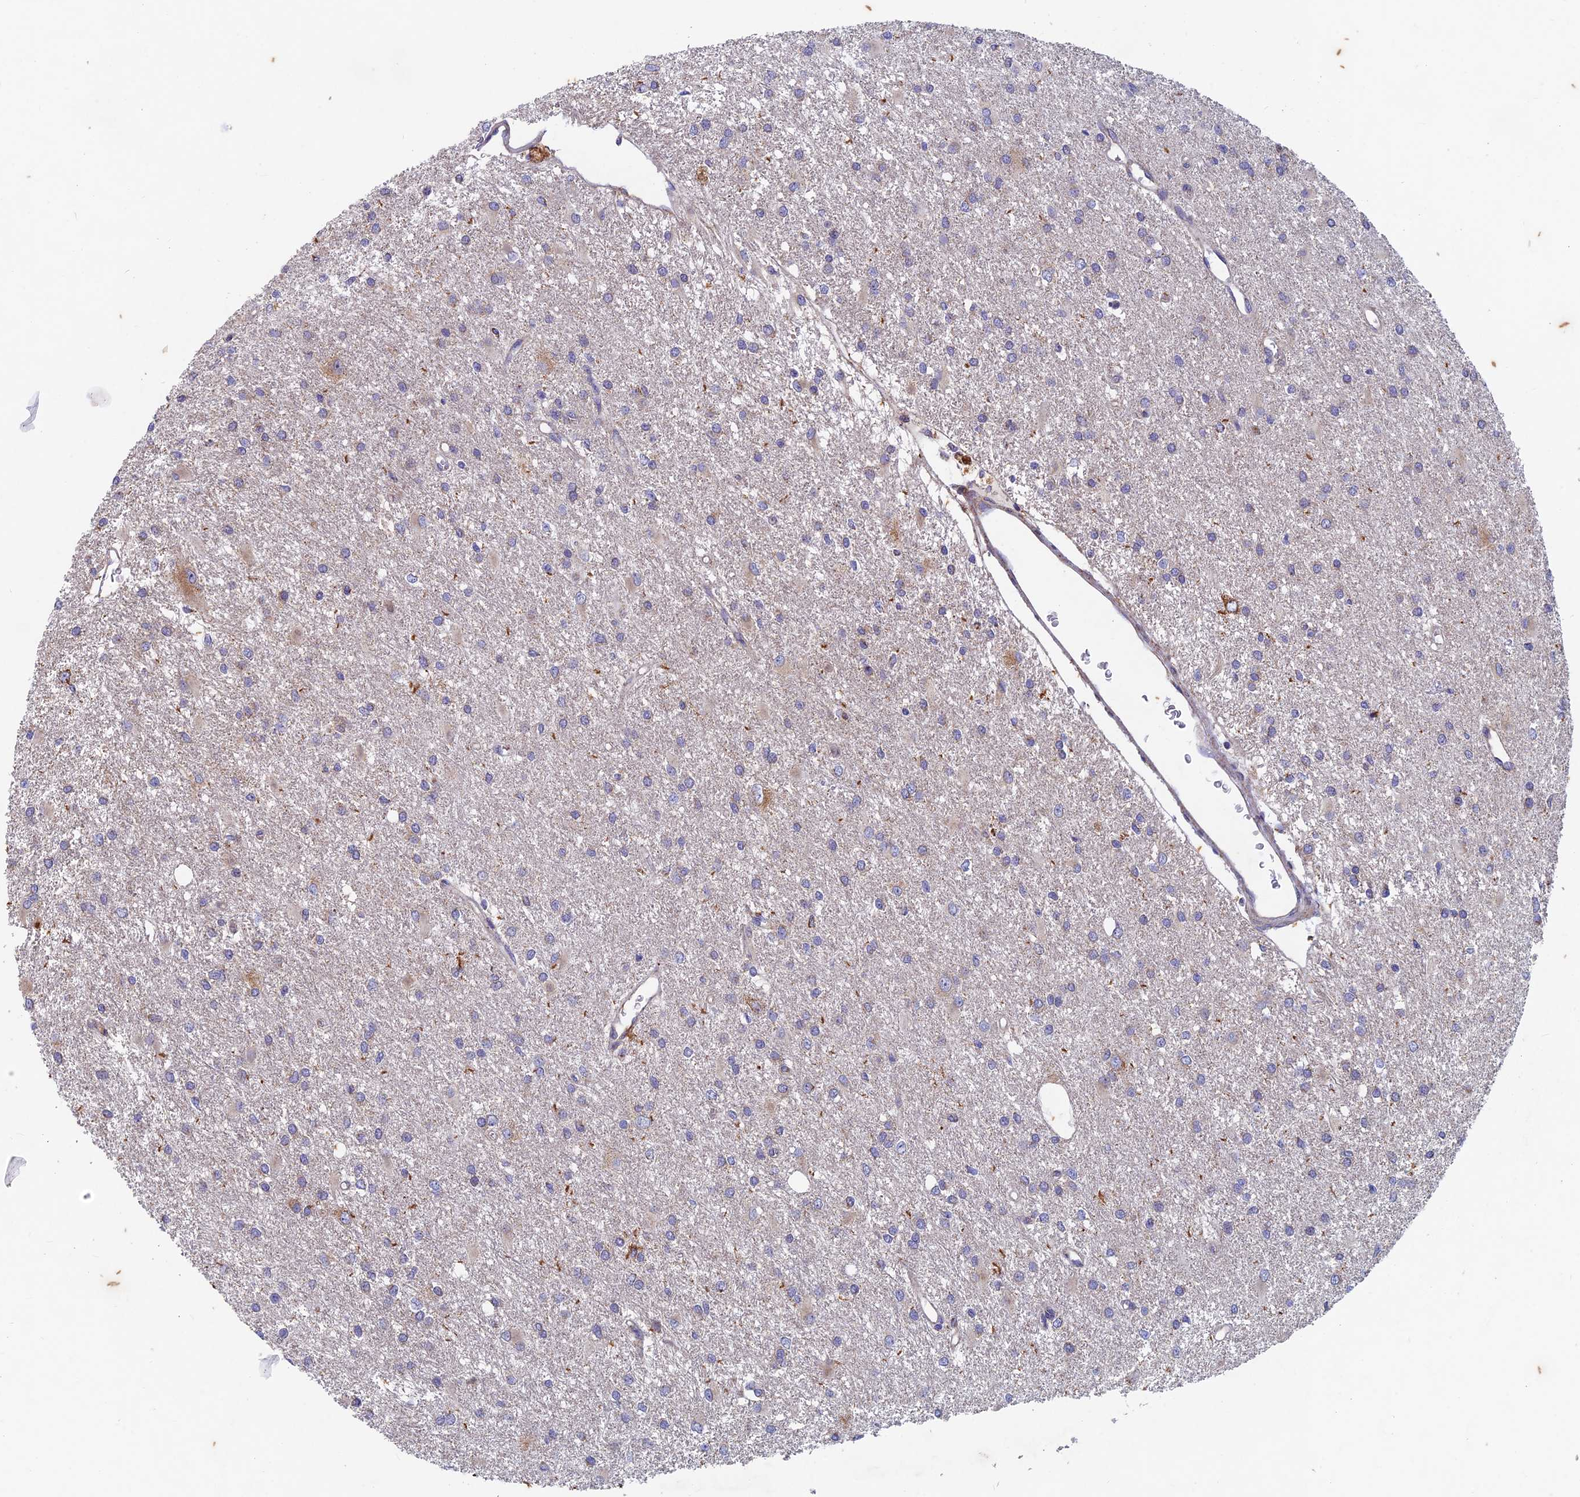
{"staining": {"intensity": "negative", "quantity": "none", "location": "none"}, "tissue": "glioma", "cell_type": "Tumor cells", "image_type": "cancer", "snomed": [{"axis": "morphology", "description": "Glioma, malignant, High grade"}, {"axis": "topography", "description": "Brain"}], "caption": "The micrograph exhibits no significant positivity in tumor cells of malignant high-grade glioma.", "gene": "AP4S1", "patient": {"sex": "female", "age": 50}}